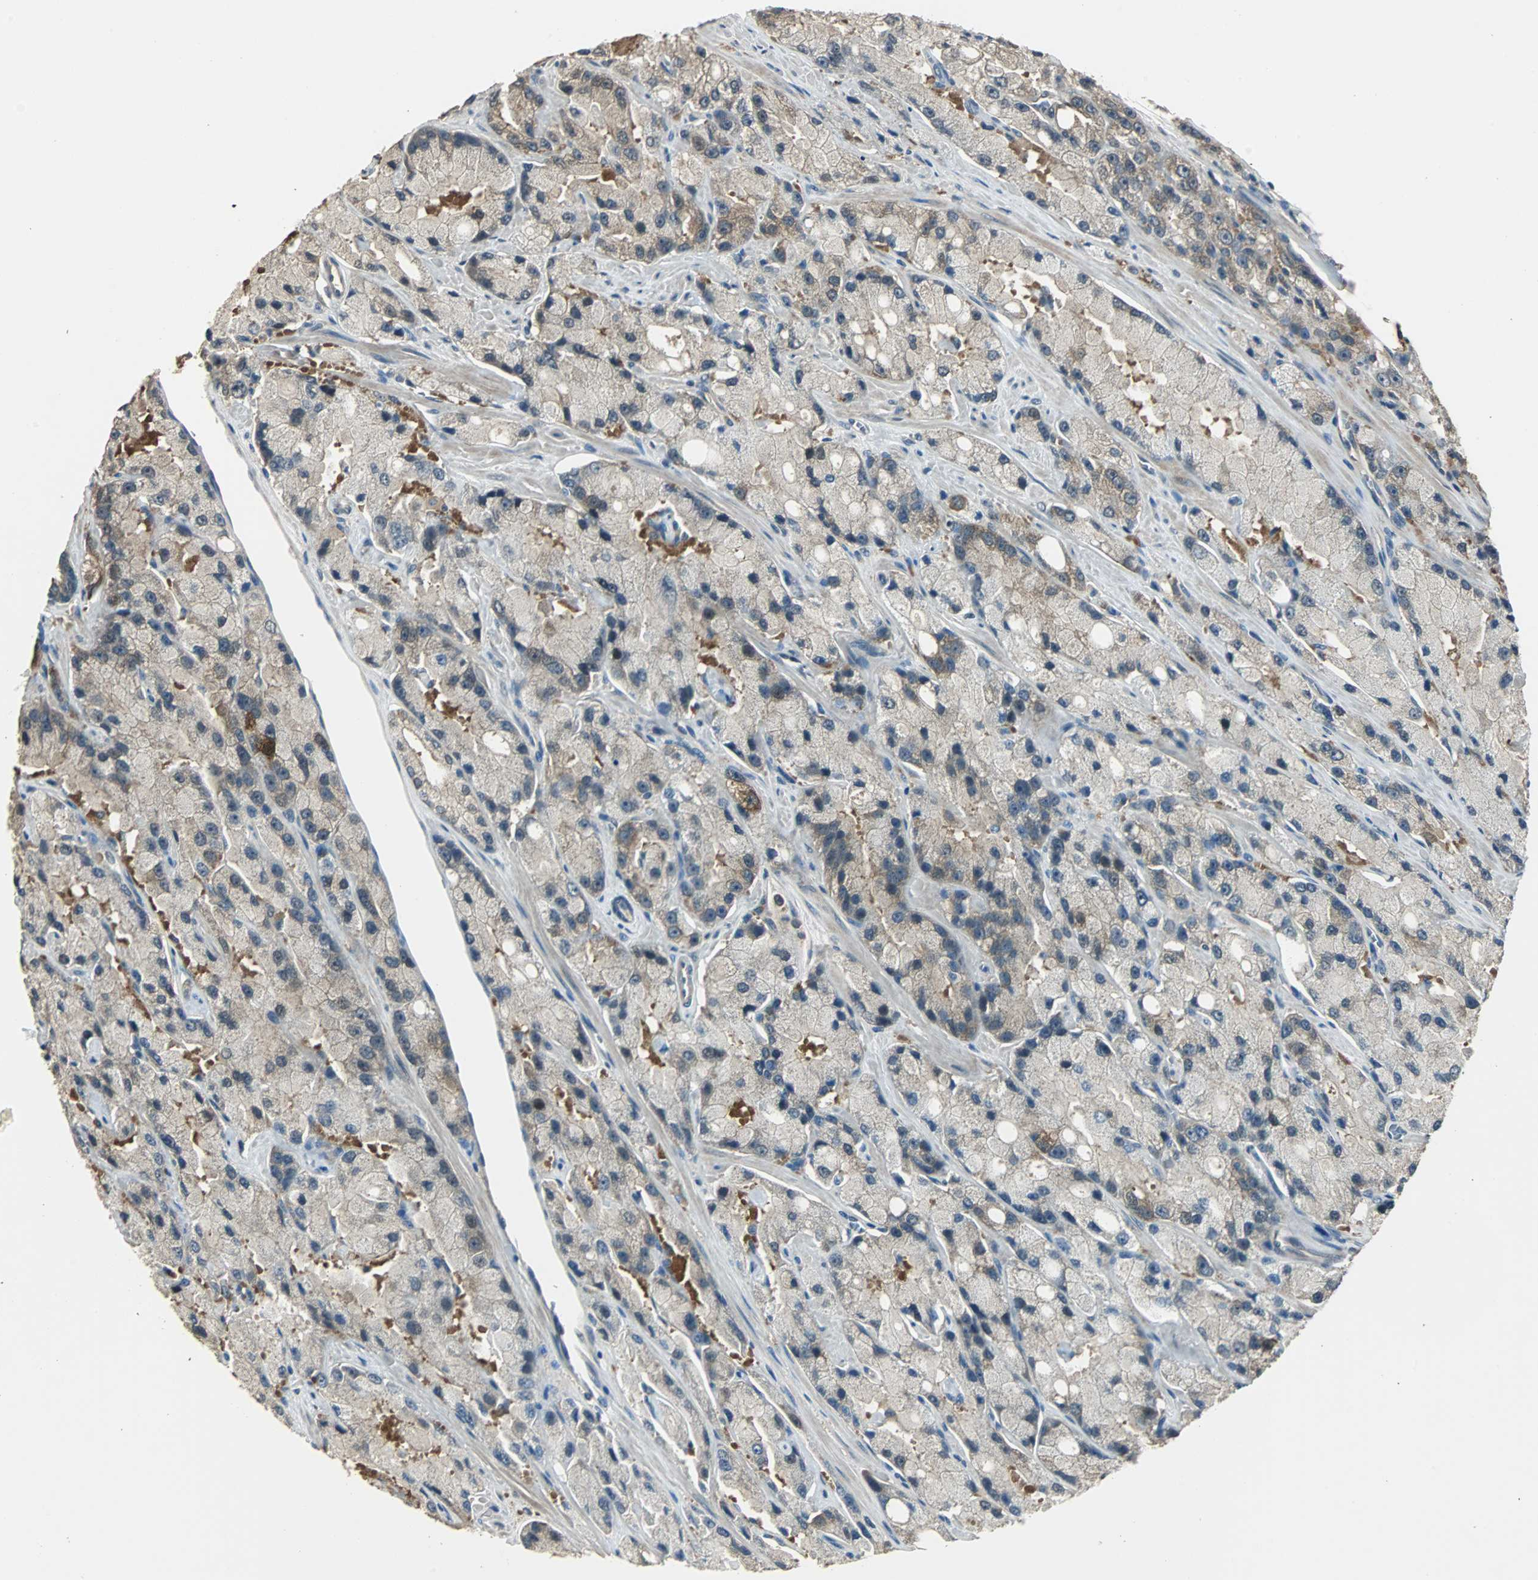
{"staining": {"intensity": "weak", "quantity": "25%-75%", "location": "cytoplasmic/membranous"}, "tissue": "prostate cancer", "cell_type": "Tumor cells", "image_type": "cancer", "snomed": [{"axis": "morphology", "description": "Adenocarcinoma, High grade"}, {"axis": "topography", "description": "Prostate"}], "caption": "Brown immunohistochemical staining in human prostate adenocarcinoma (high-grade) shows weak cytoplasmic/membranous positivity in approximately 25%-75% of tumor cells.", "gene": "ABHD2", "patient": {"sex": "male", "age": 58}}